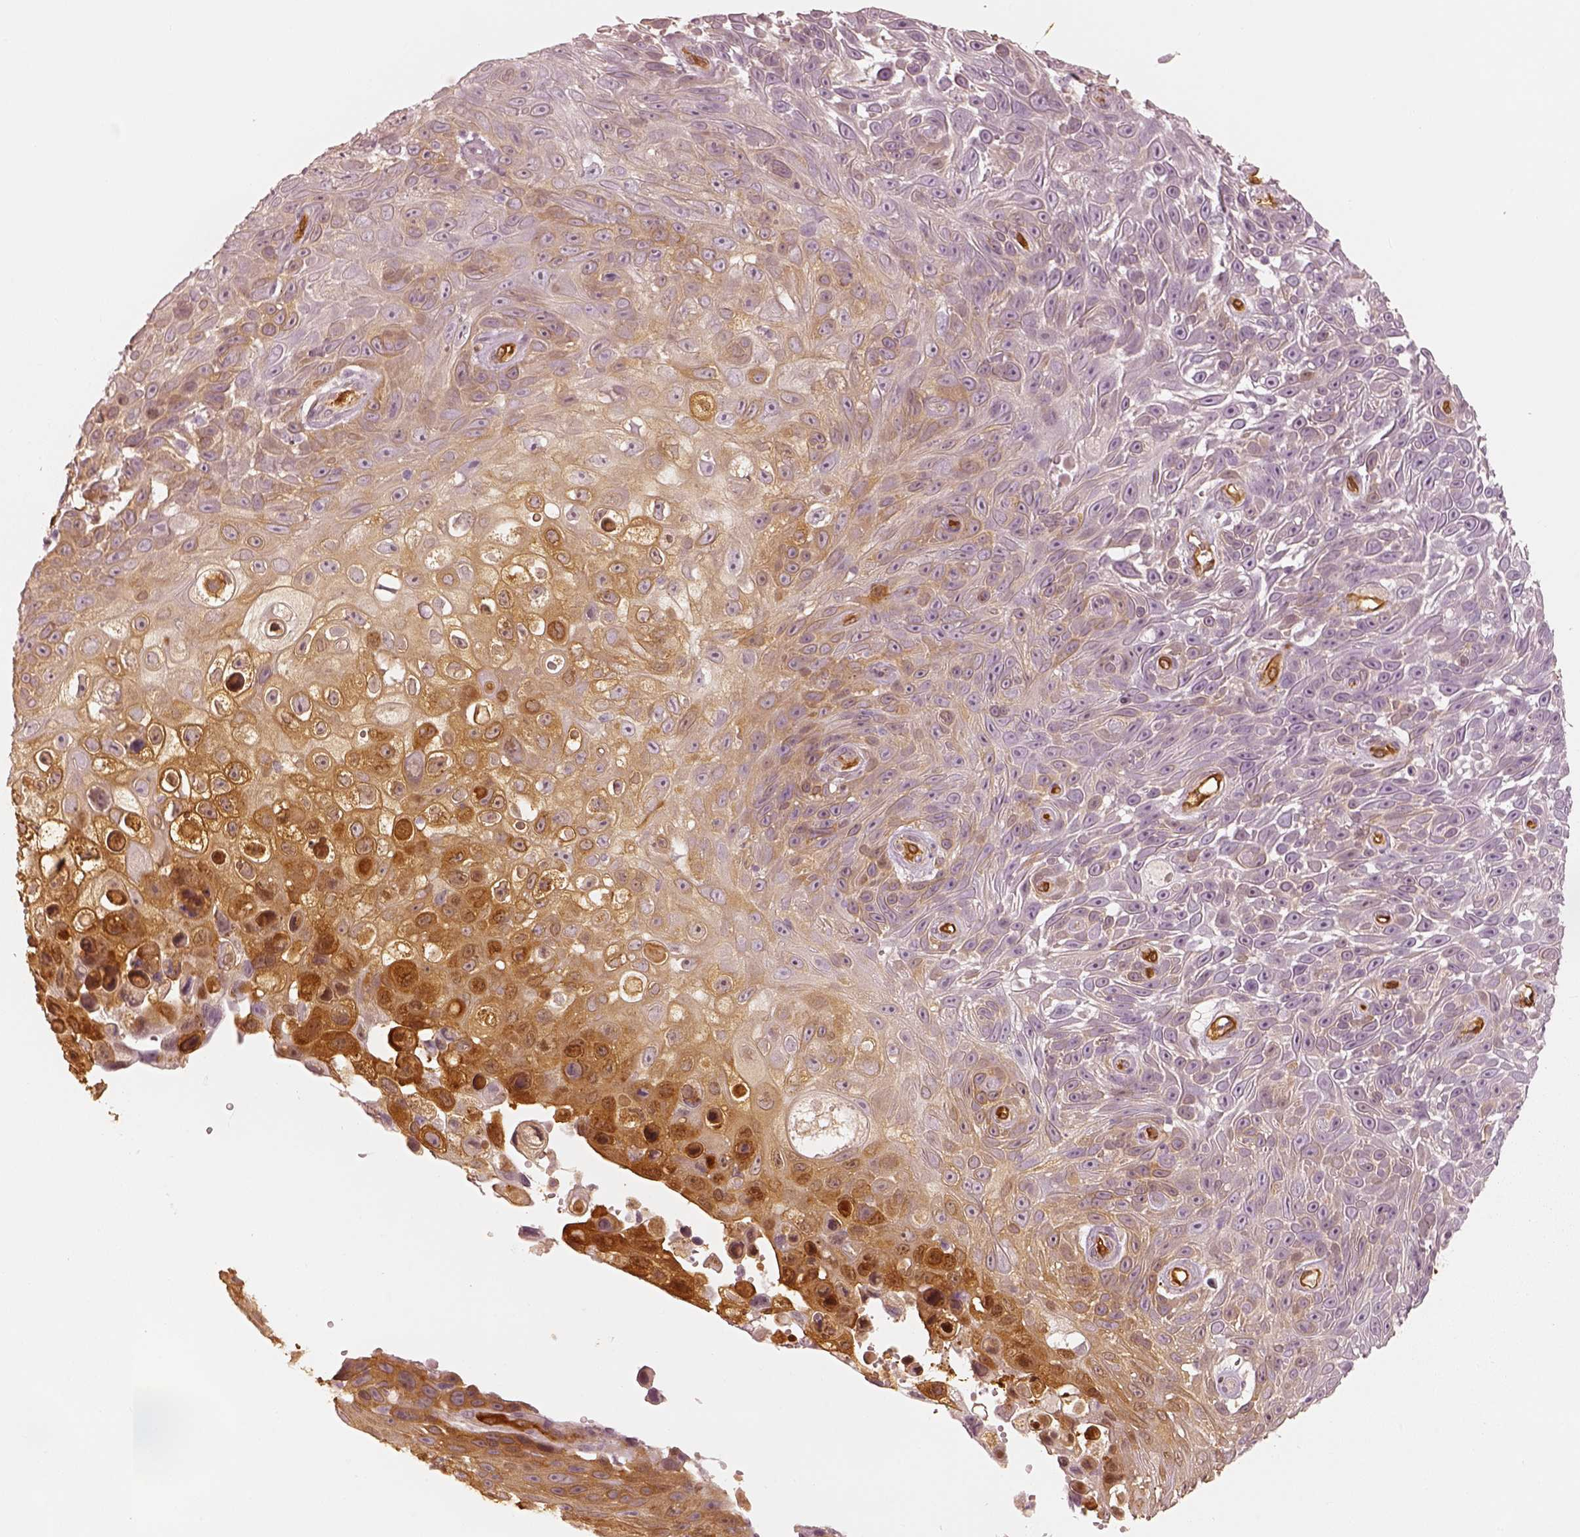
{"staining": {"intensity": "moderate", "quantity": "25%-75%", "location": "cytoplasmic/membranous"}, "tissue": "skin cancer", "cell_type": "Tumor cells", "image_type": "cancer", "snomed": [{"axis": "morphology", "description": "Squamous cell carcinoma, NOS"}, {"axis": "topography", "description": "Skin"}], "caption": "Squamous cell carcinoma (skin) stained with a brown dye demonstrates moderate cytoplasmic/membranous positive expression in about 25%-75% of tumor cells.", "gene": "FSCN1", "patient": {"sex": "male", "age": 82}}